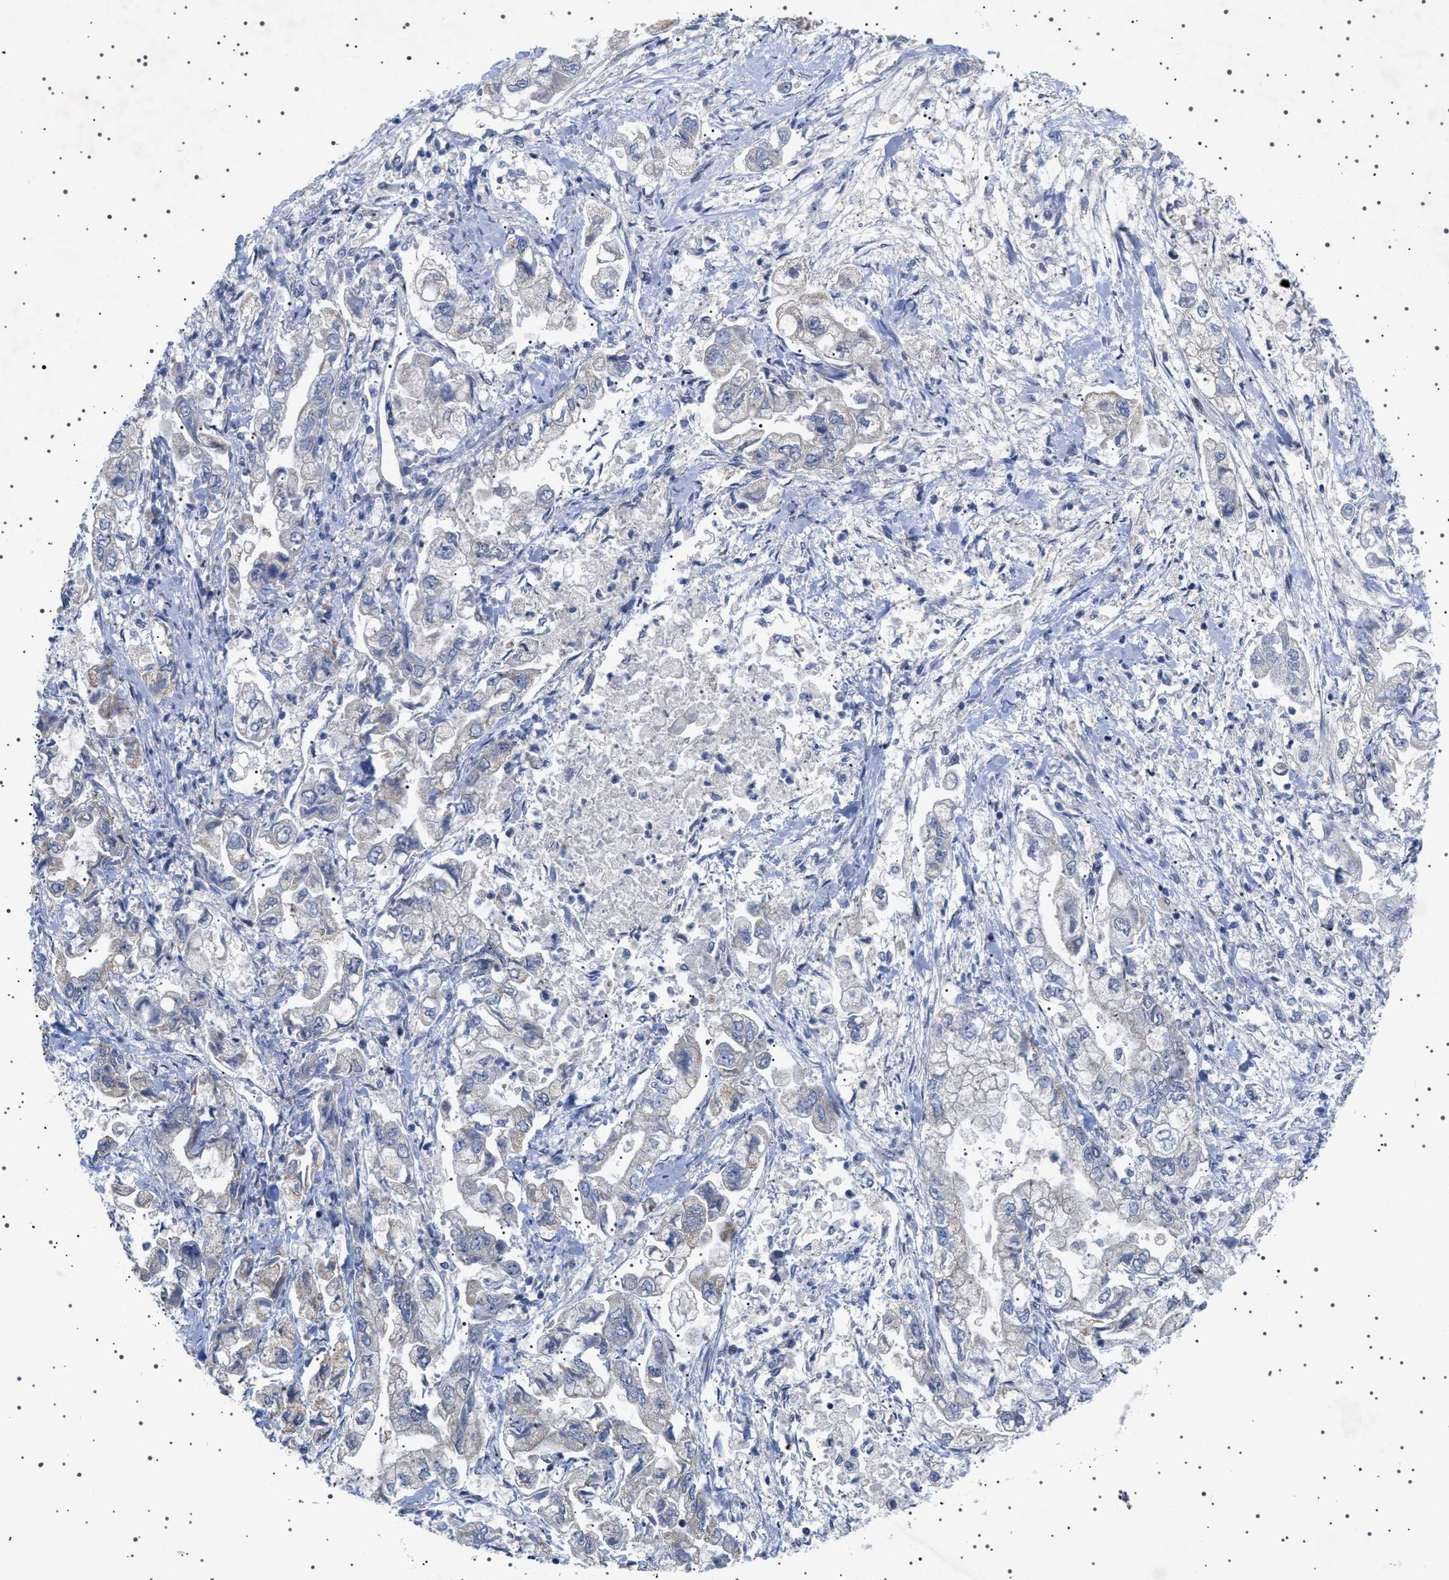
{"staining": {"intensity": "weak", "quantity": "<25%", "location": "cytoplasmic/membranous"}, "tissue": "stomach cancer", "cell_type": "Tumor cells", "image_type": "cancer", "snomed": [{"axis": "morphology", "description": "Normal tissue, NOS"}, {"axis": "morphology", "description": "Adenocarcinoma, NOS"}, {"axis": "topography", "description": "Stomach"}], "caption": "There is no significant staining in tumor cells of stomach cancer. (DAB immunohistochemistry with hematoxylin counter stain).", "gene": "HTR1A", "patient": {"sex": "male", "age": 62}}